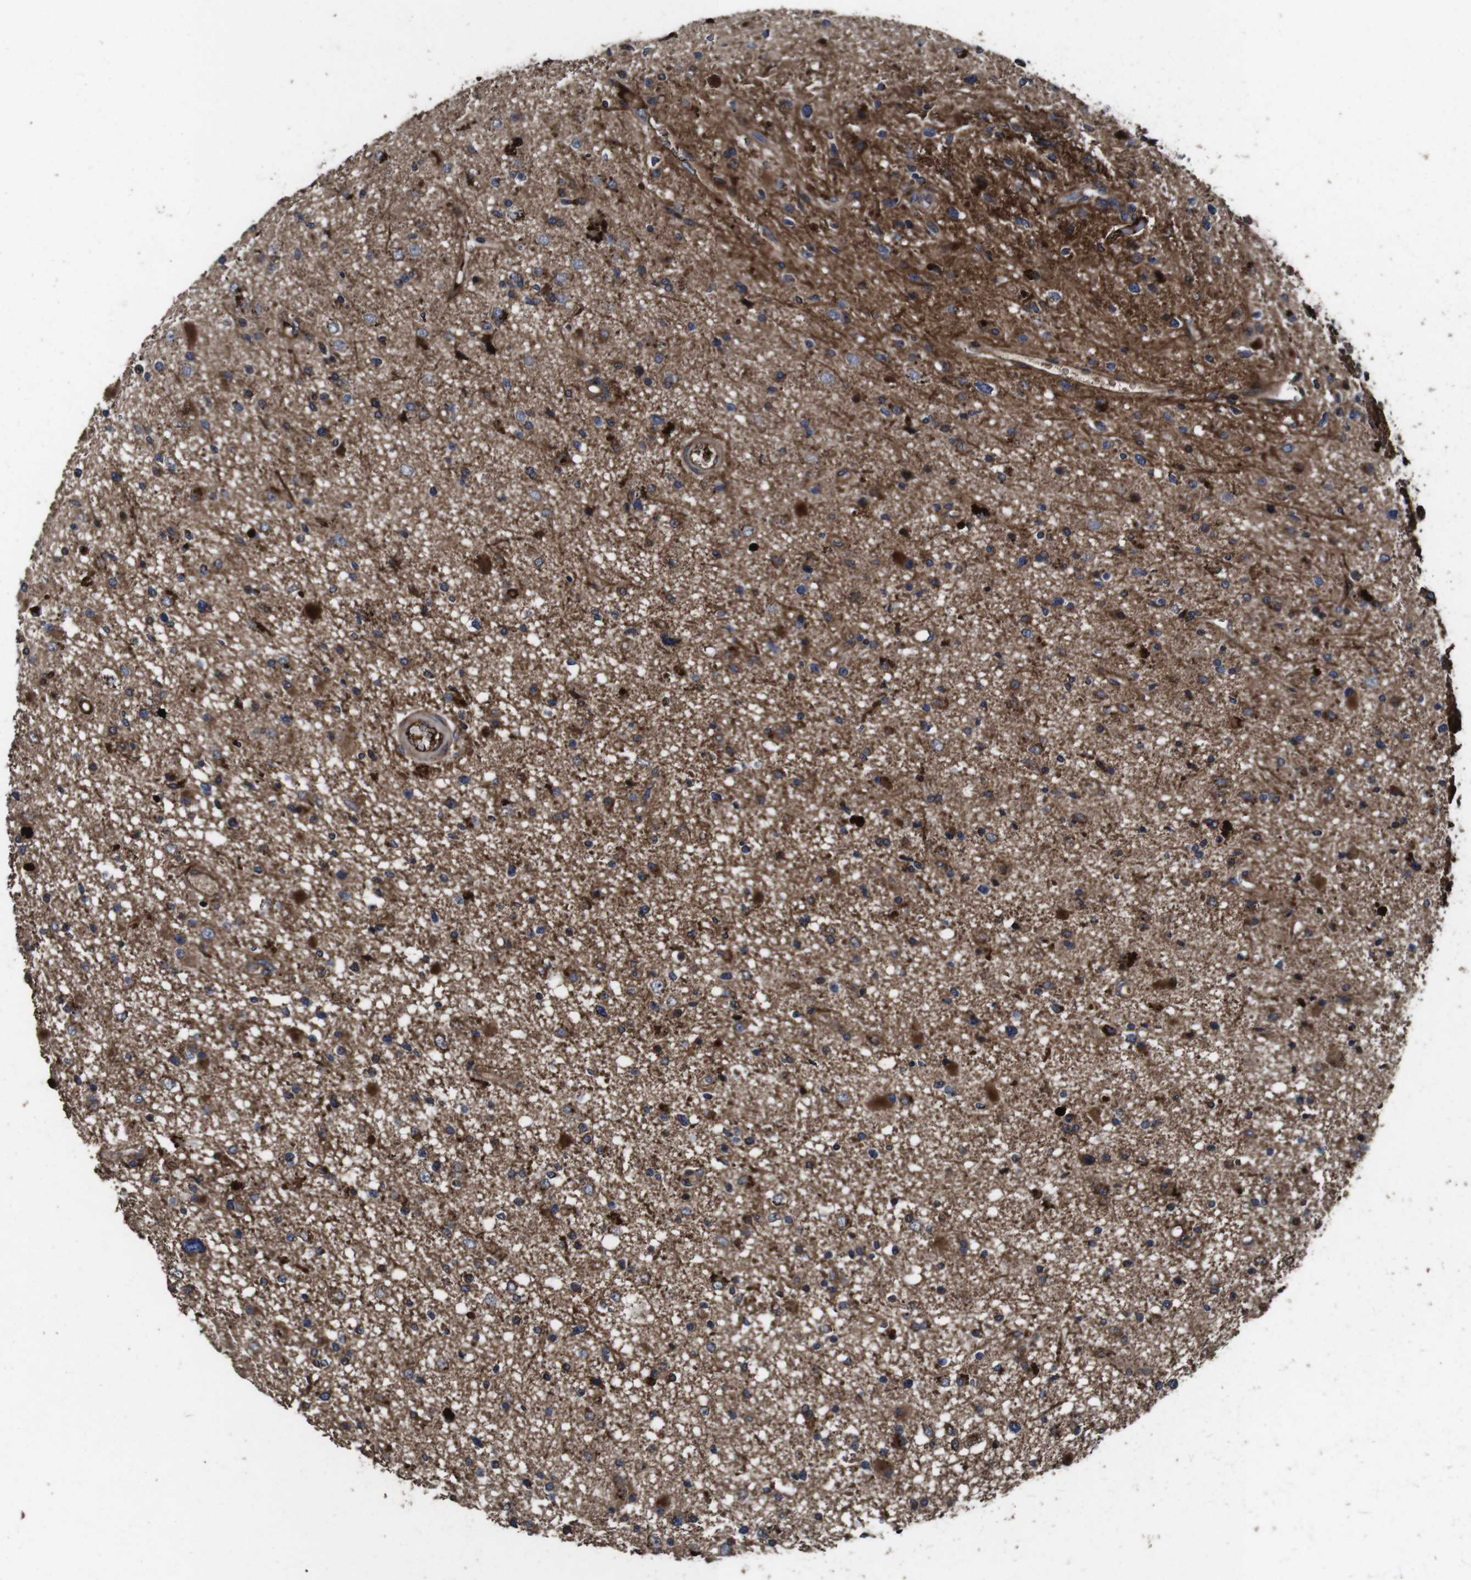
{"staining": {"intensity": "moderate", "quantity": ">75%", "location": "cytoplasmic/membranous"}, "tissue": "glioma", "cell_type": "Tumor cells", "image_type": "cancer", "snomed": [{"axis": "morphology", "description": "Glioma, malignant, High grade"}, {"axis": "topography", "description": "Brain"}], "caption": "Immunohistochemistry (DAB) staining of high-grade glioma (malignant) shows moderate cytoplasmic/membranous protein staining in approximately >75% of tumor cells. The protein is shown in brown color, while the nuclei are stained blue.", "gene": "SMYD3", "patient": {"sex": "male", "age": 33}}